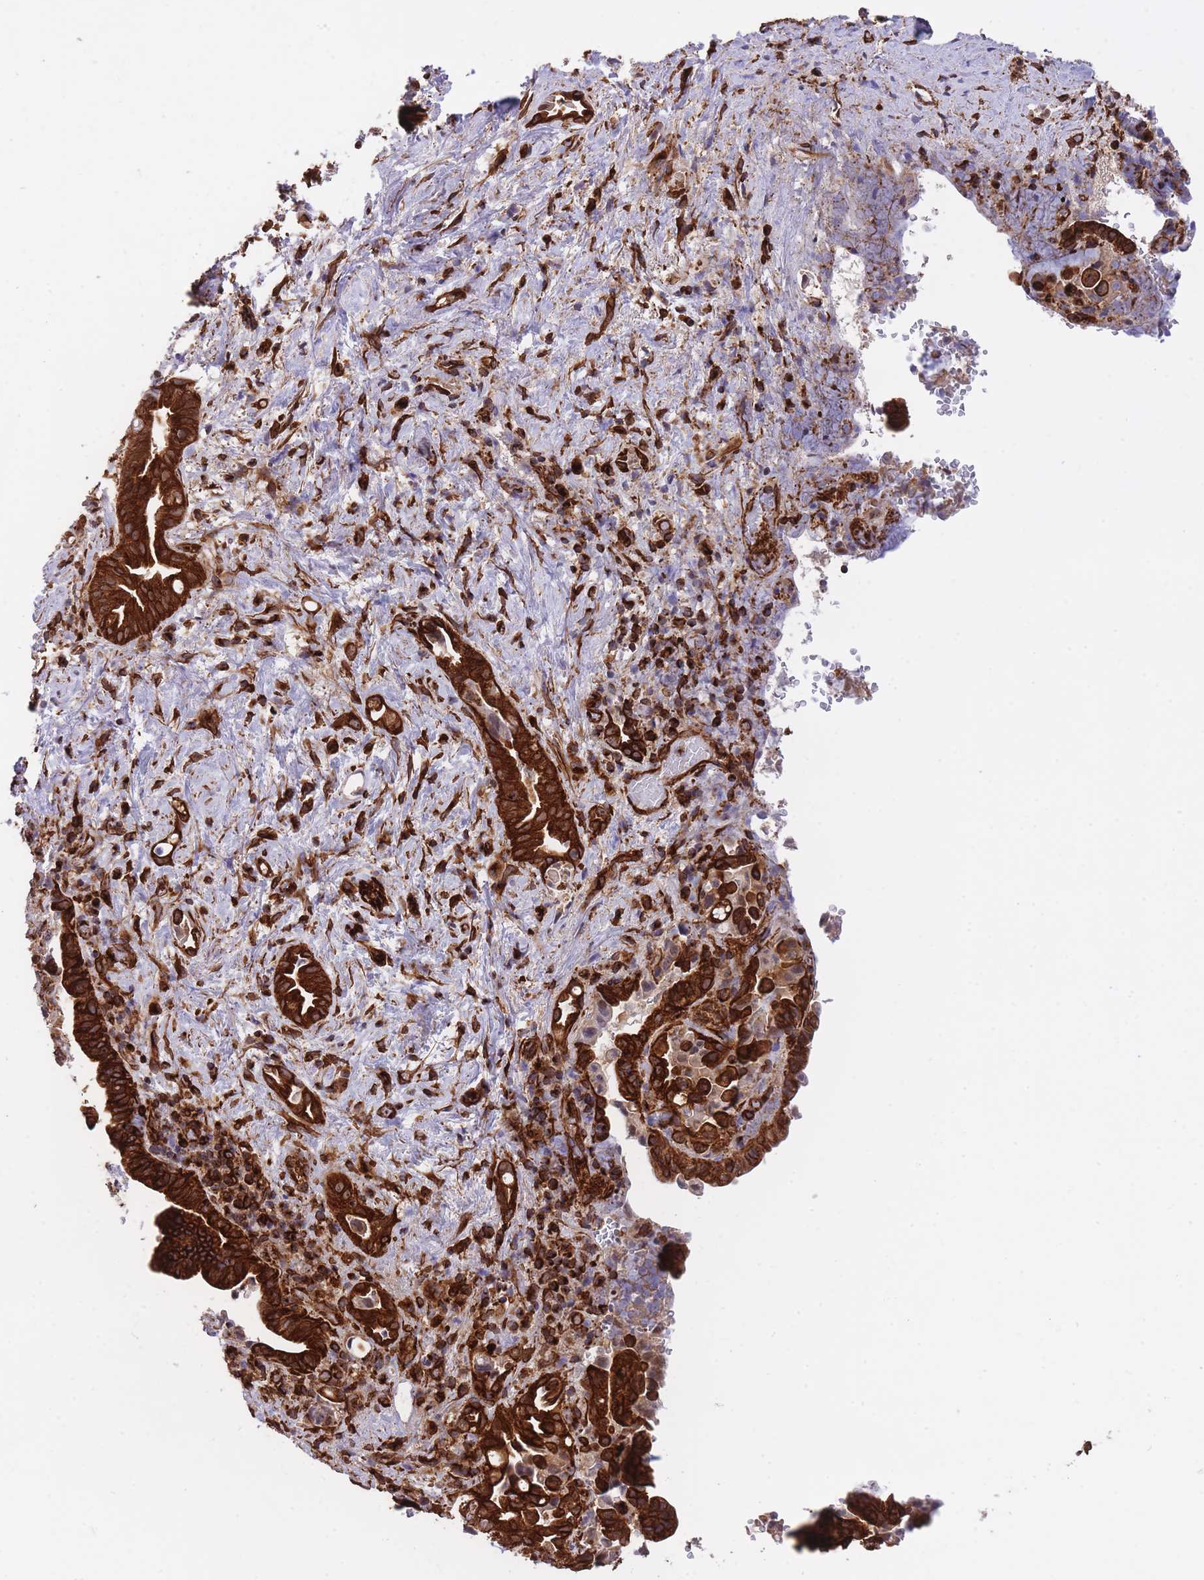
{"staining": {"intensity": "strong", "quantity": ">75%", "location": "cytoplasmic/membranous"}, "tissue": "liver cancer", "cell_type": "Tumor cells", "image_type": "cancer", "snomed": [{"axis": "morphology", "description": "Cholangiocarcinoma"}, {"axis": "topography", "description": "Liver"}], "caption": "Cholangiocarcinoma (liver) stained with immunohistochemistry demonstrates strong cytoplasmic/membranous staining in approximately >75% of tumor cells.", "gene": "EXOSC8", "patient": {"sex": "female", "age": 68}}